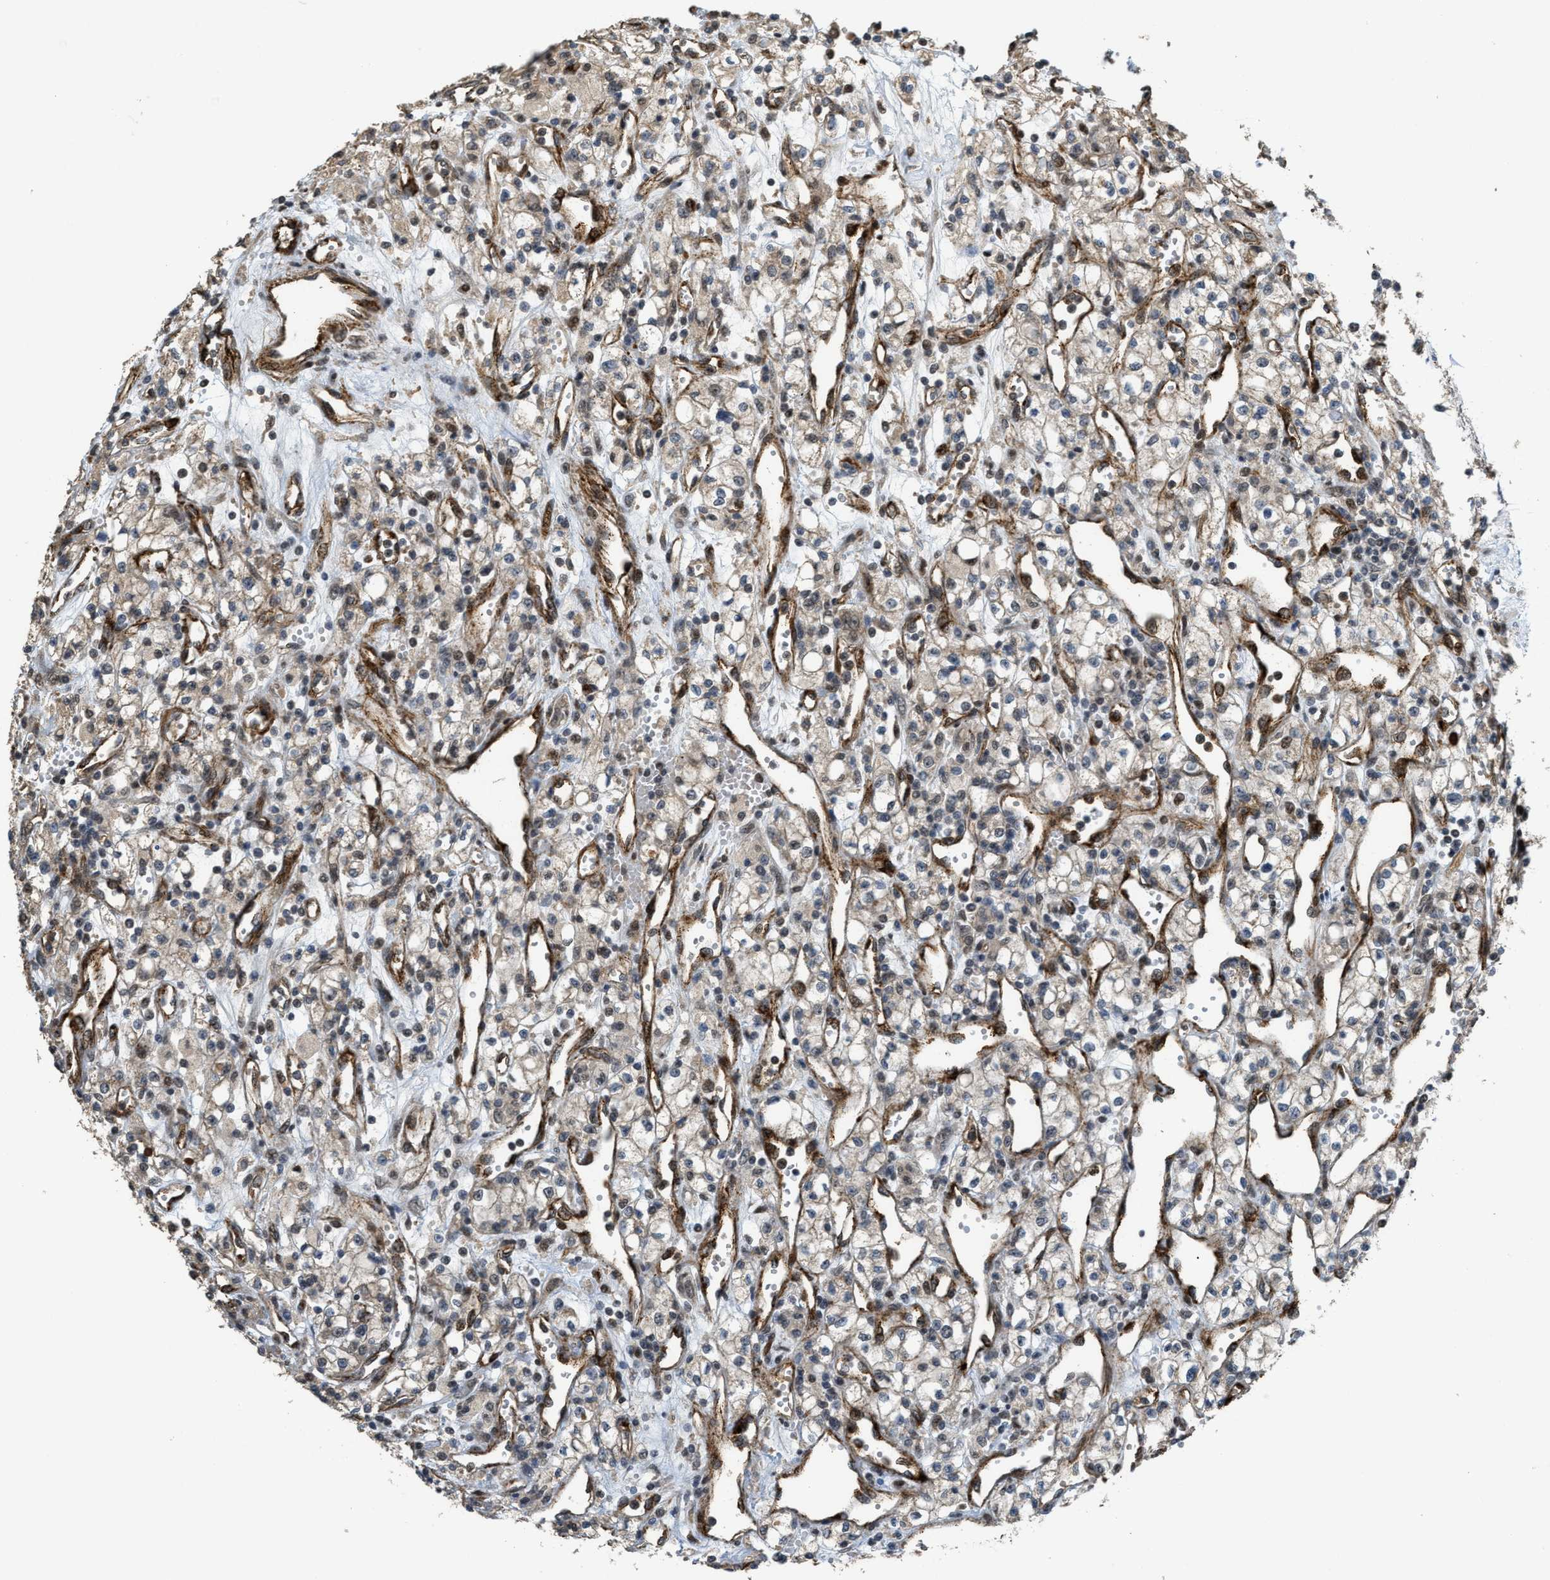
{"staining": {"intensity": "weak", "quantity": "<25%", "location": "cytoplasmic/membranous"}, "tissue": "renal cancer", "cell_type": "Tumor cells", "image_type": "cancer", "snomed": [{"axis": "morphology", "description": "Adenocarcinoma, NOS"}, {"axis": "topography", "description": "Kidney"}], "caption": "Immunohistochemical staining of human adenocarcinoma (renal) exhibits no significant positivity in tumor cells.", "gene": "DPF2", "patient": {"sex": "male", "age": 59}}